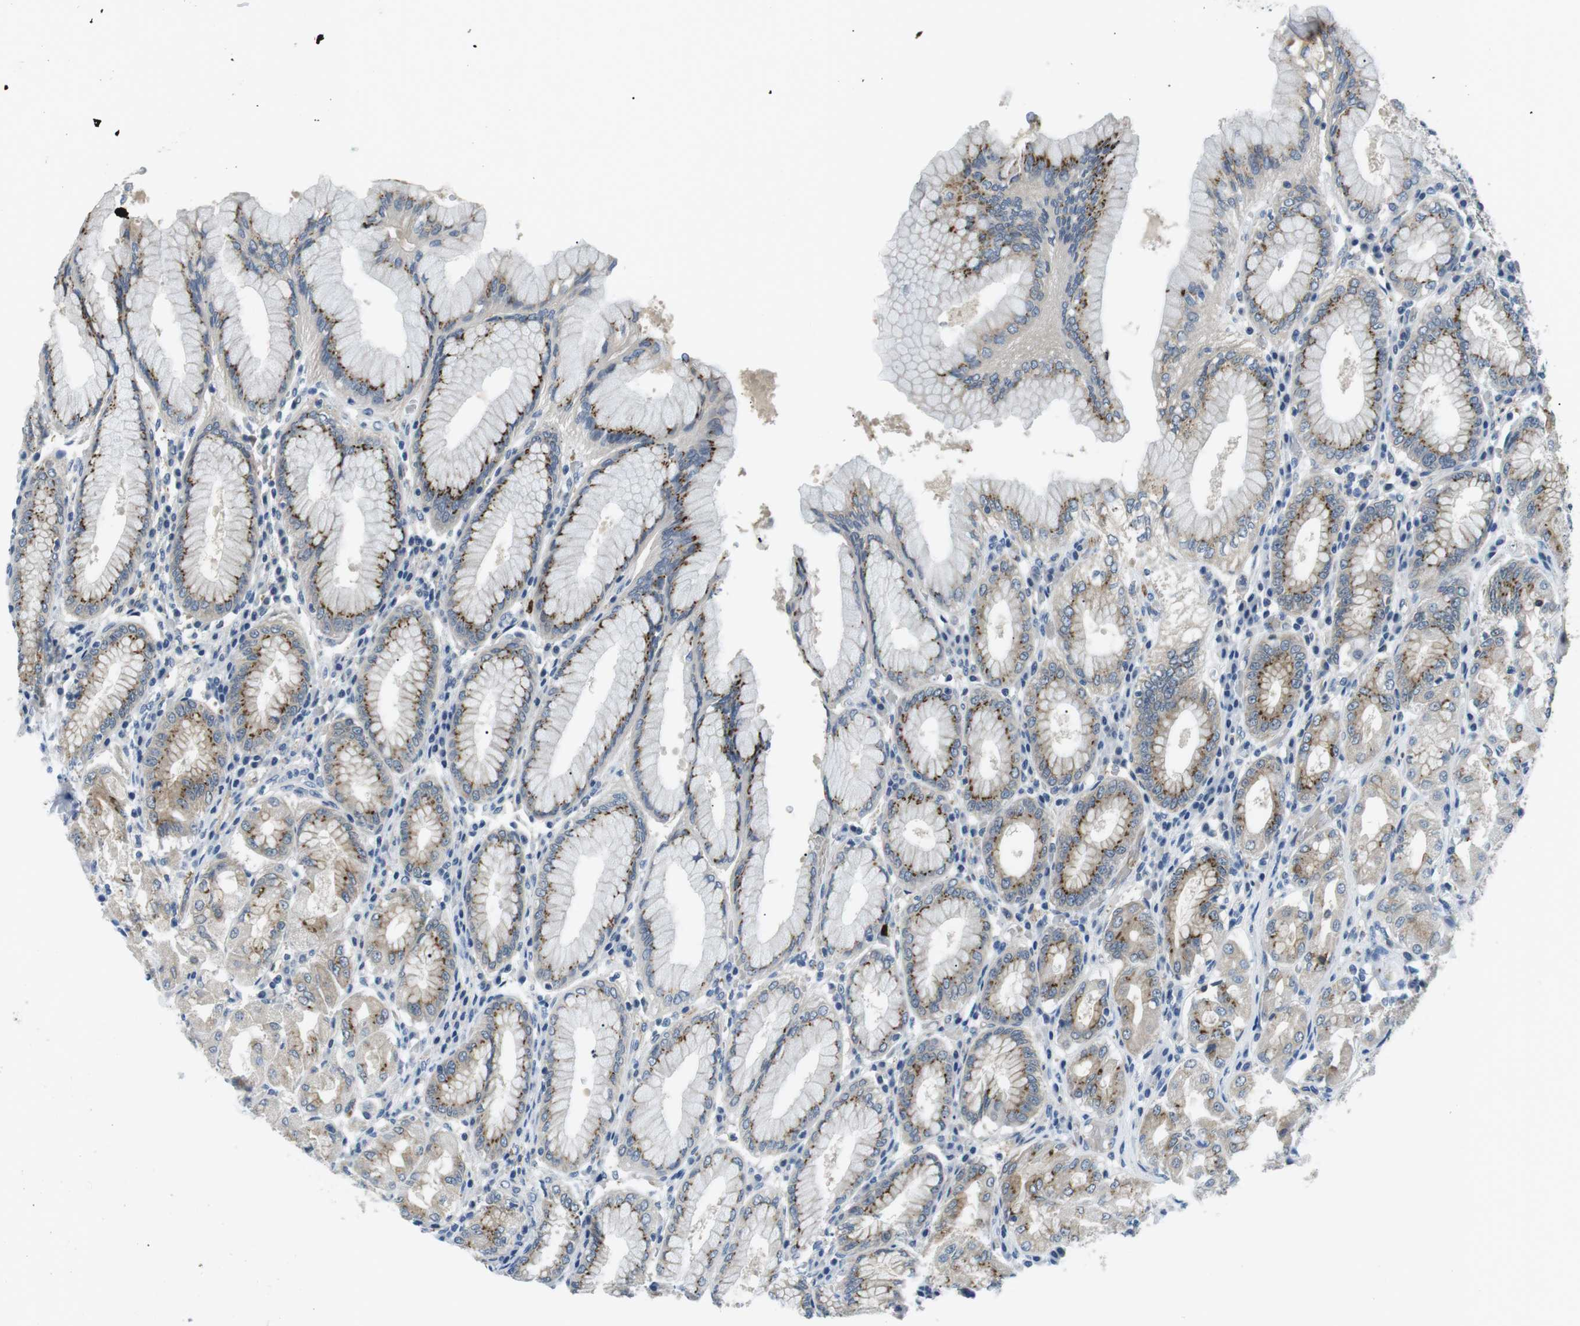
{"staining": {"intensity": "moderate", "quantity": "25%-75%", "location": "cytoplasmic/membranous"}, "tissue": "stomach", "cell_type": "Glandular cells", "image_type": "normal", "snomed": [{"axis": "morphology", "description": "Normal tissue, NOS"}, {"axis": "topography", "description": "Stomach"}, {"axis": "topography", "description": "Stomach, lower"}], "caption": "Protein expression analysis of unremarkable human stomach reveals moderate cytoplasmic/membranous positivity in about 25%-75% of glandular cells. (DAB IHC, brown staining for protein, blue staining for nuclei).", "gene": "WSCD1", "patient": {"sex": "female", "age": 56}}